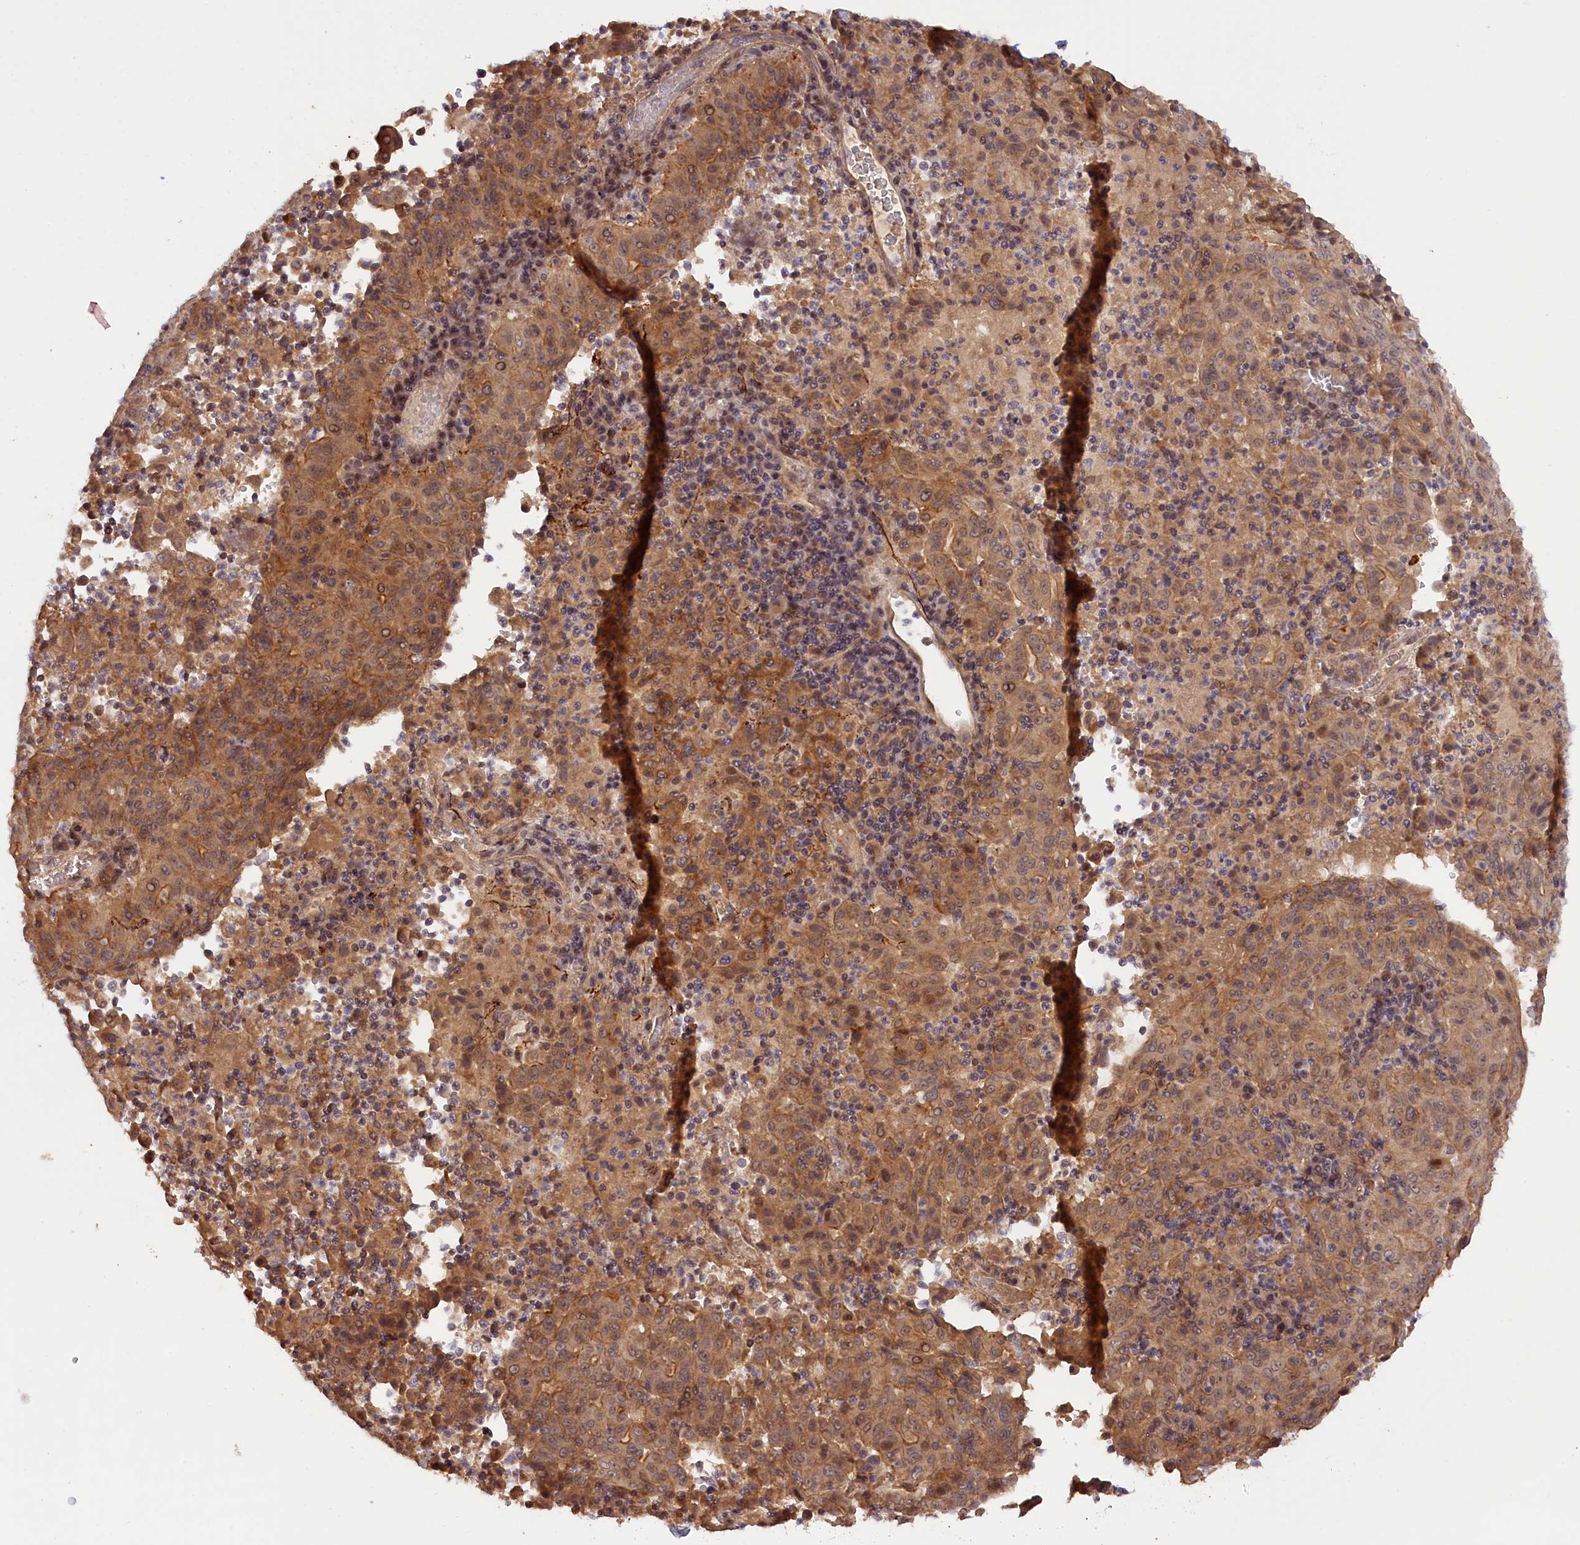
{"staining": {"intensity": "moderate", "quantity": ">75%", "location": "cytoplasmic/membranous"}, "tissue": "pancreatic cancer", "cell_type": "Tumor cells", "image_type": "cancer", "snomed": [{"axis": "morphology", "description": "Adenocarcinoma, NOS"}, {"axis": "topography", "description": "Pancreas"}], "caption": "A high-resolution image shows immunohistochemistry staining of adenocarcinoma (pancreatic), which shows moderate cytoplasmic/membranous expression in approximately >75% of tumor cells. The protein of interest is shown in brown color, while the nuclei are stained blue.", "gene": "ZNF480", "patient": {"sex": "male", "age": 63}}